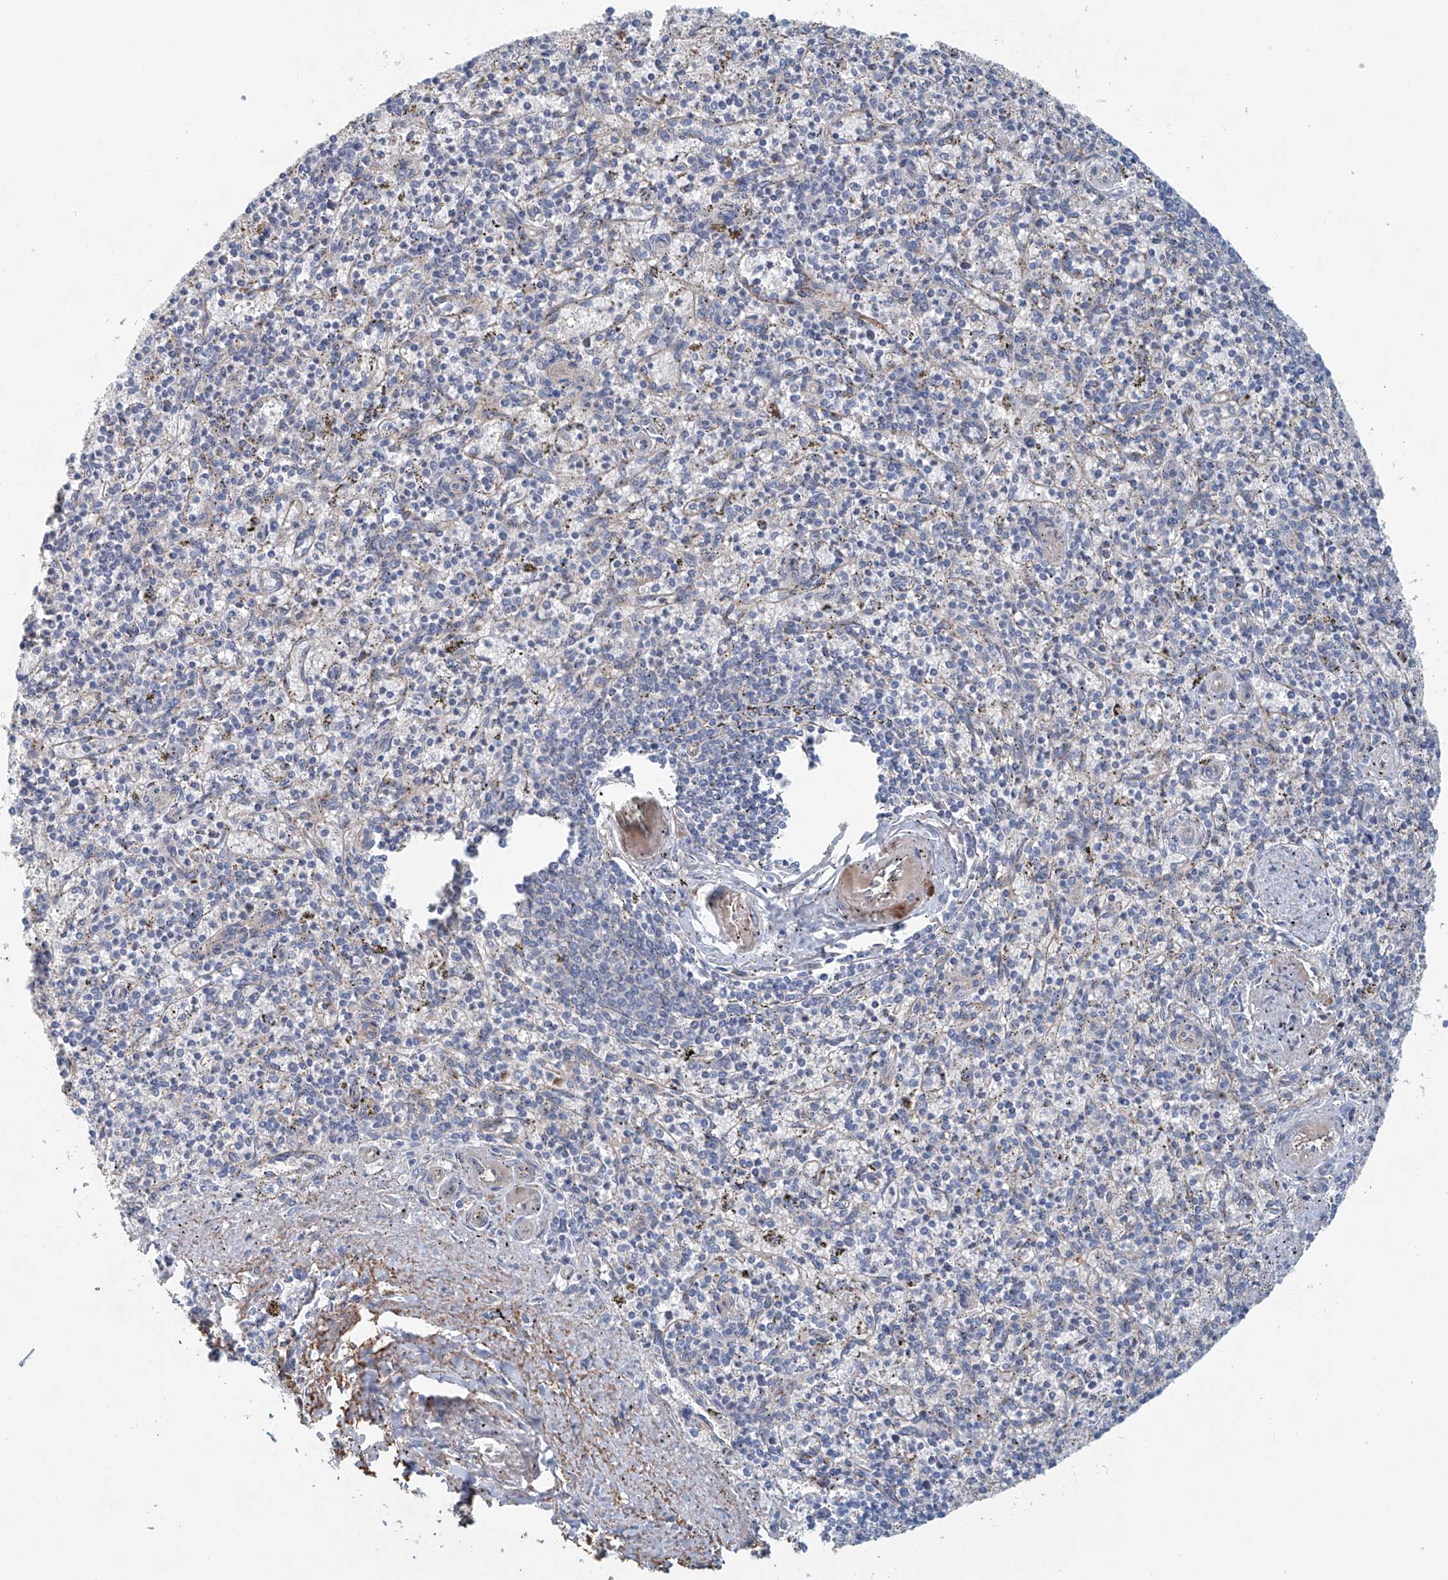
{"staining": {"intensity": "negative", "quantity": "none", "location": "none"}, "tissue": "spleen", "cell_type": "Cells in red pulp", "image_type": "normal", "snomed": [{"axis": "morphology", "description": "Normal tissue, NOS"}, {"axis": "topography", "description": "Spleen"}], "caption": "Immunohistochemistry (IHC) histopathology image of unremarkable spleen: spleen stained with DAB reveals no significant protein staining in cells in red pulp.", "gene": "FRYL", "patient": {"sex": "male", "age": 72}}